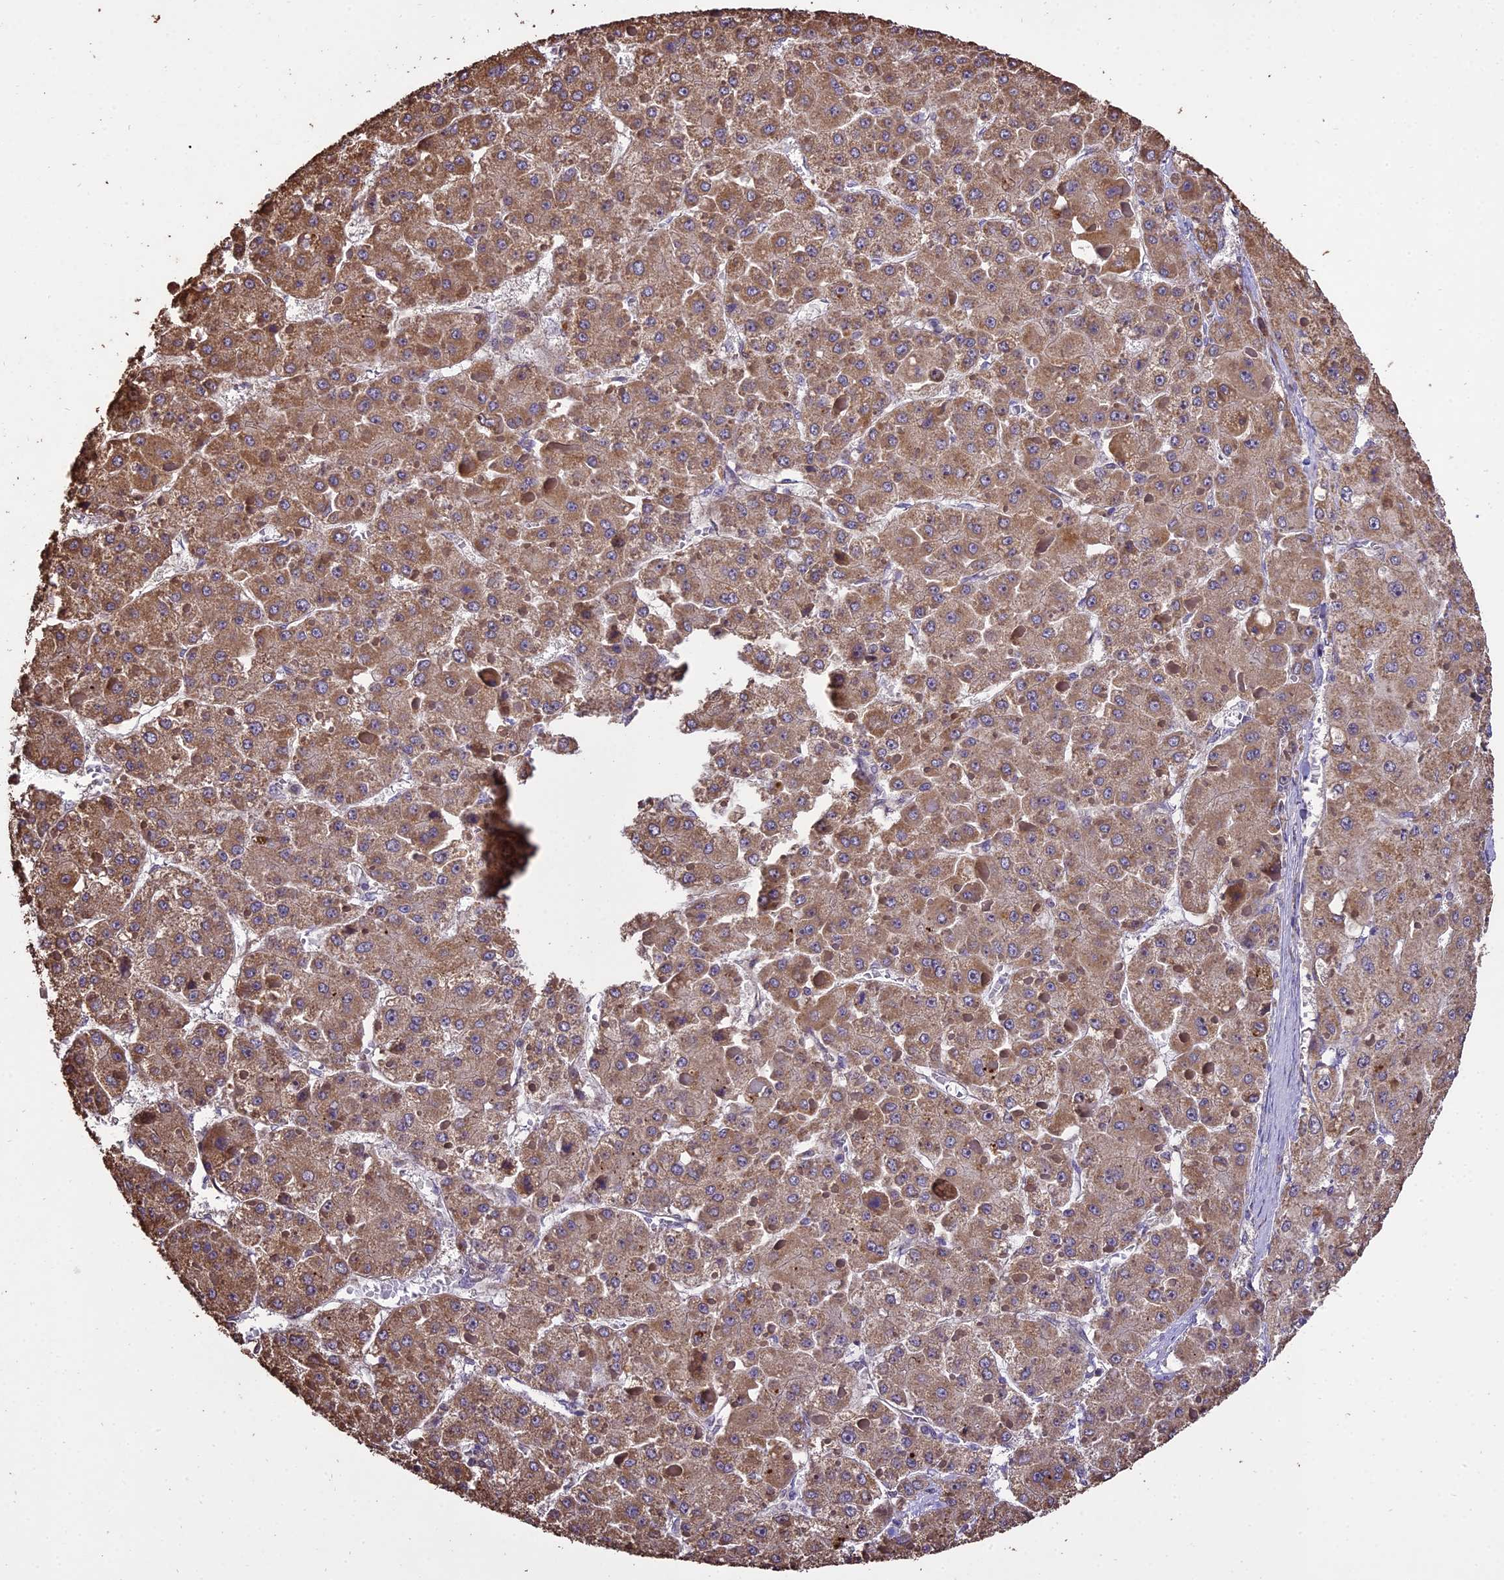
{"staining": {"intensity": "moderate", "quantity": ">75%", "location": "cytoplasmic/membranous"}, "tissue": "liver cancer", "cell_type": "Tumor cells", "image_type": "cancer", "snomed": [{"axis": "morphology", "description": "Carcinoma, Hepatocellular, NOS"}, {"axis": "topography", "description": "Liver"}], "caption": "Liver cancer stained with a protein marker shows moderate staining in tumor cells.", "gene": "PGPEP1L", "patient": {"sex": "female", "age": 73}}